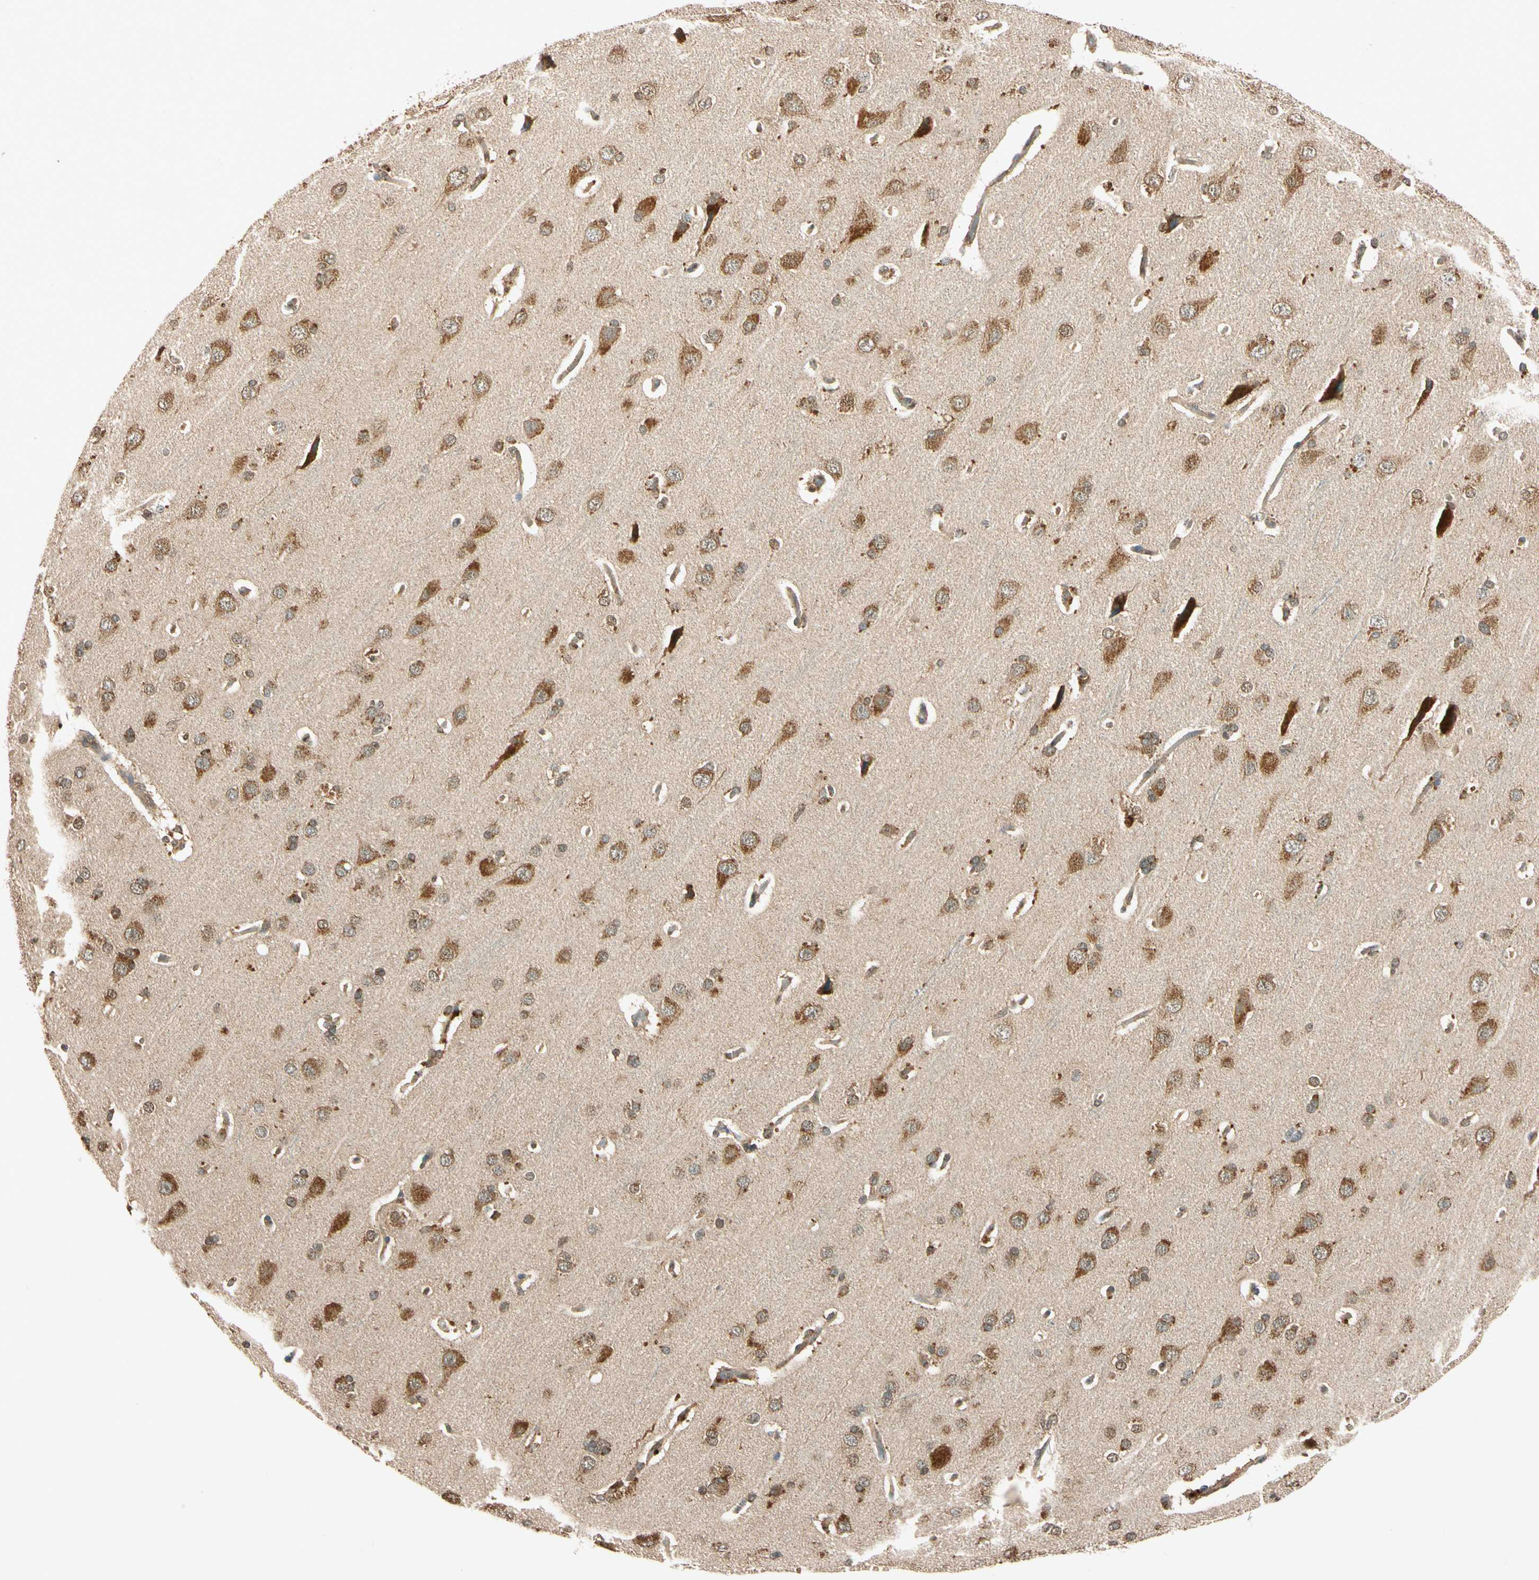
{"staining": {"intensity": "moderate", "quantity": ">75%", "location": "cytoplasmic/membranous"}, "tissue": "cerebral cortex", "cell_type": "Endothelial cells", "image_type": "normal", "snomed": [{"axis": "morphology", "description": "Normal tissue, NOS"}, {"axis": "topography", "description": "Cerebral cortex"}], "caption": "Immunohistochemistry (DAB (3,3'-diaminobenzidine)) staining of benign human cerebral cortex shows moderate cytoplasmic/membranous protein expression in approximately >75% of endothelial cells.", "gene": "MAPK1", "patient": {"sex": "male", "age": 62}}